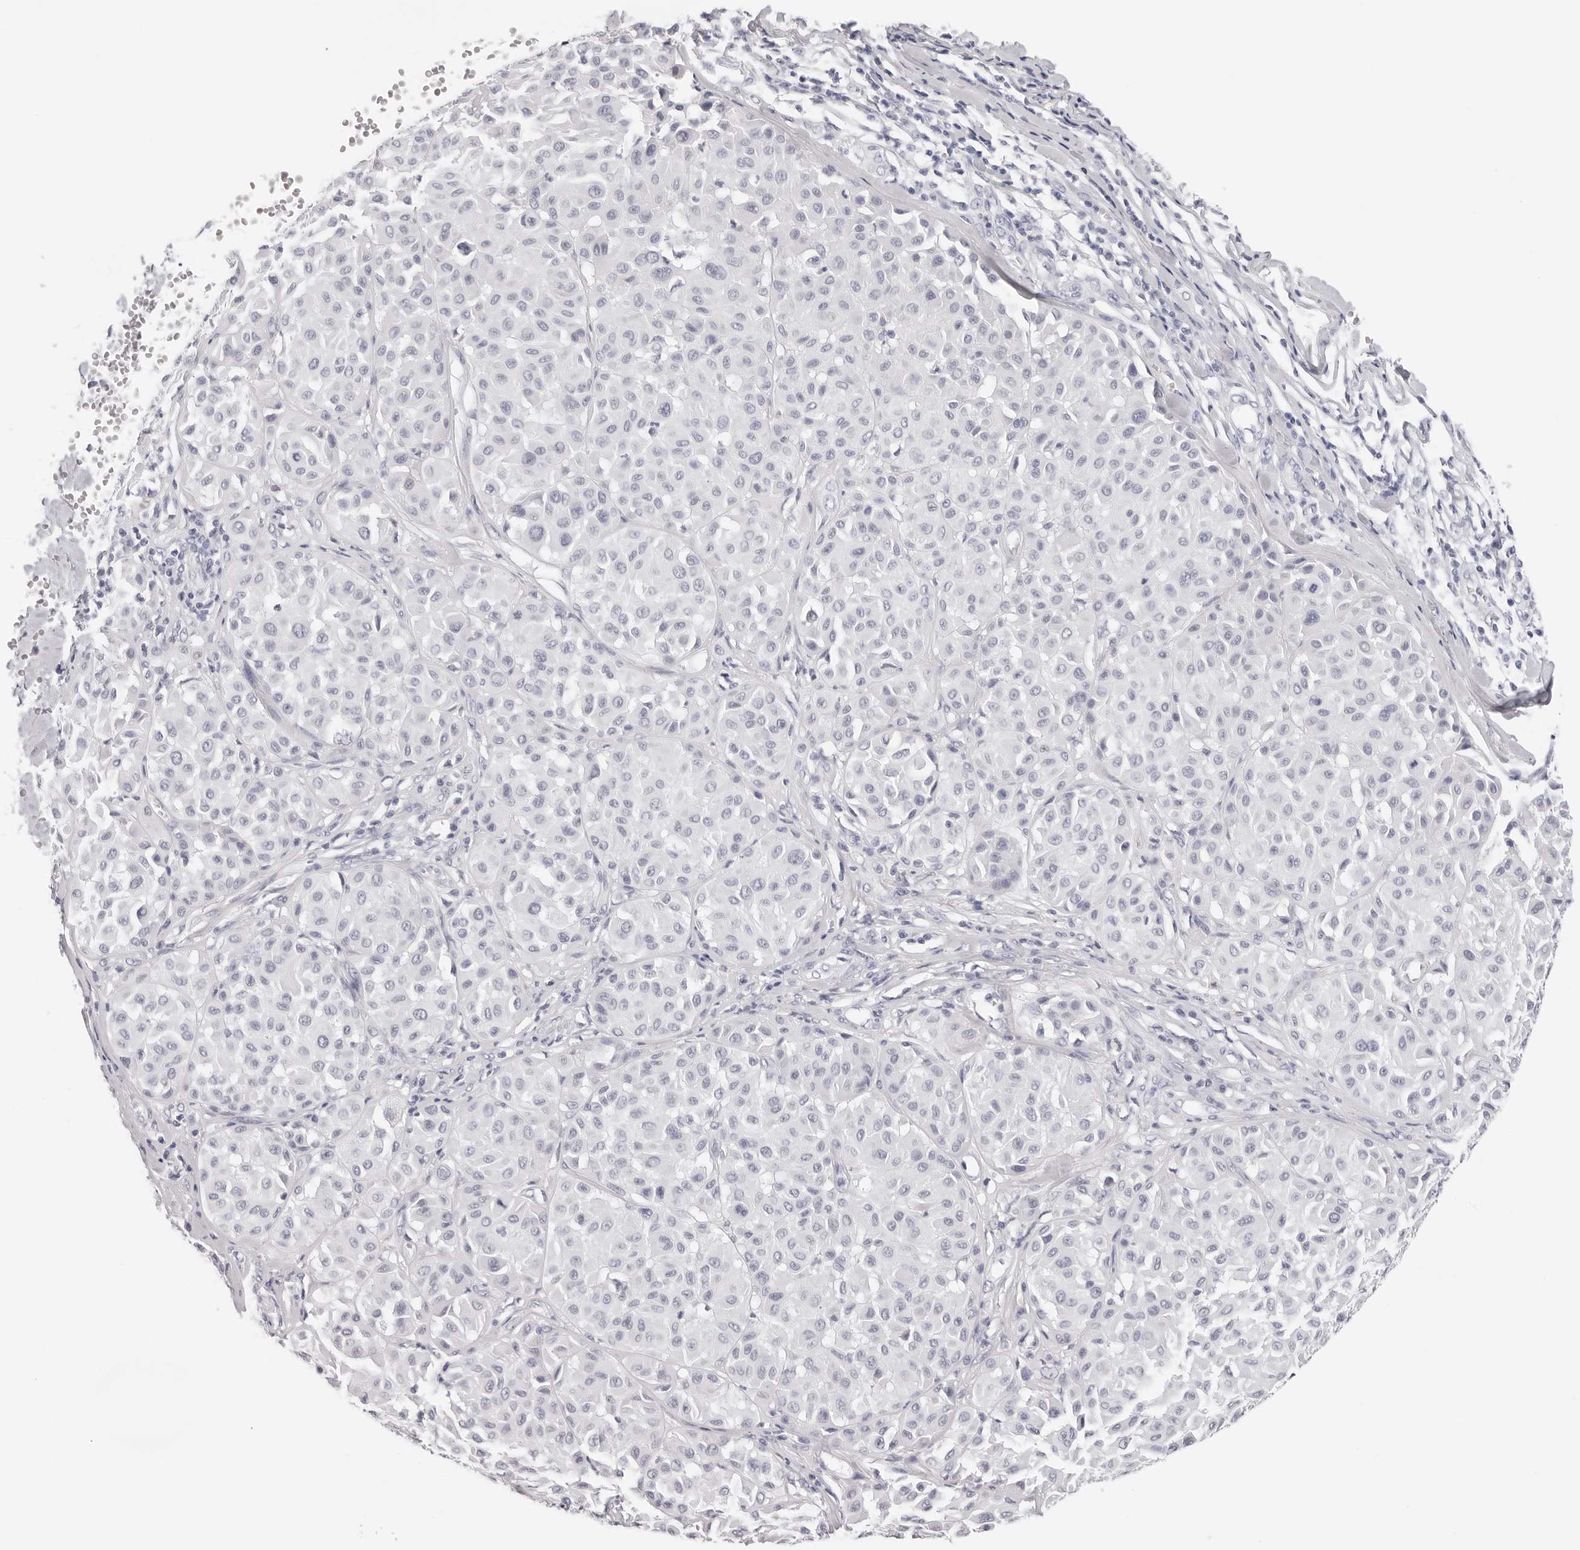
{"staining": {"intensity": "negative", "quantity": "none", "location": "none"}, "tissue": "melanoma", "cell_type": "Tumor cells", "image_type": "cancer", "snomed": [{"axis": "morphology", "description": "Malignant melanoma, Metastatic site"}, {"axis": "topography", "description": "Soft tissue"}], "caption": "Malignant melanoma (metastatic site) was stained to show a protein in brown. There is no significant expression in tumor cells.", "gene": "CST5", "patient": {"sex": "male", "age": 41}}